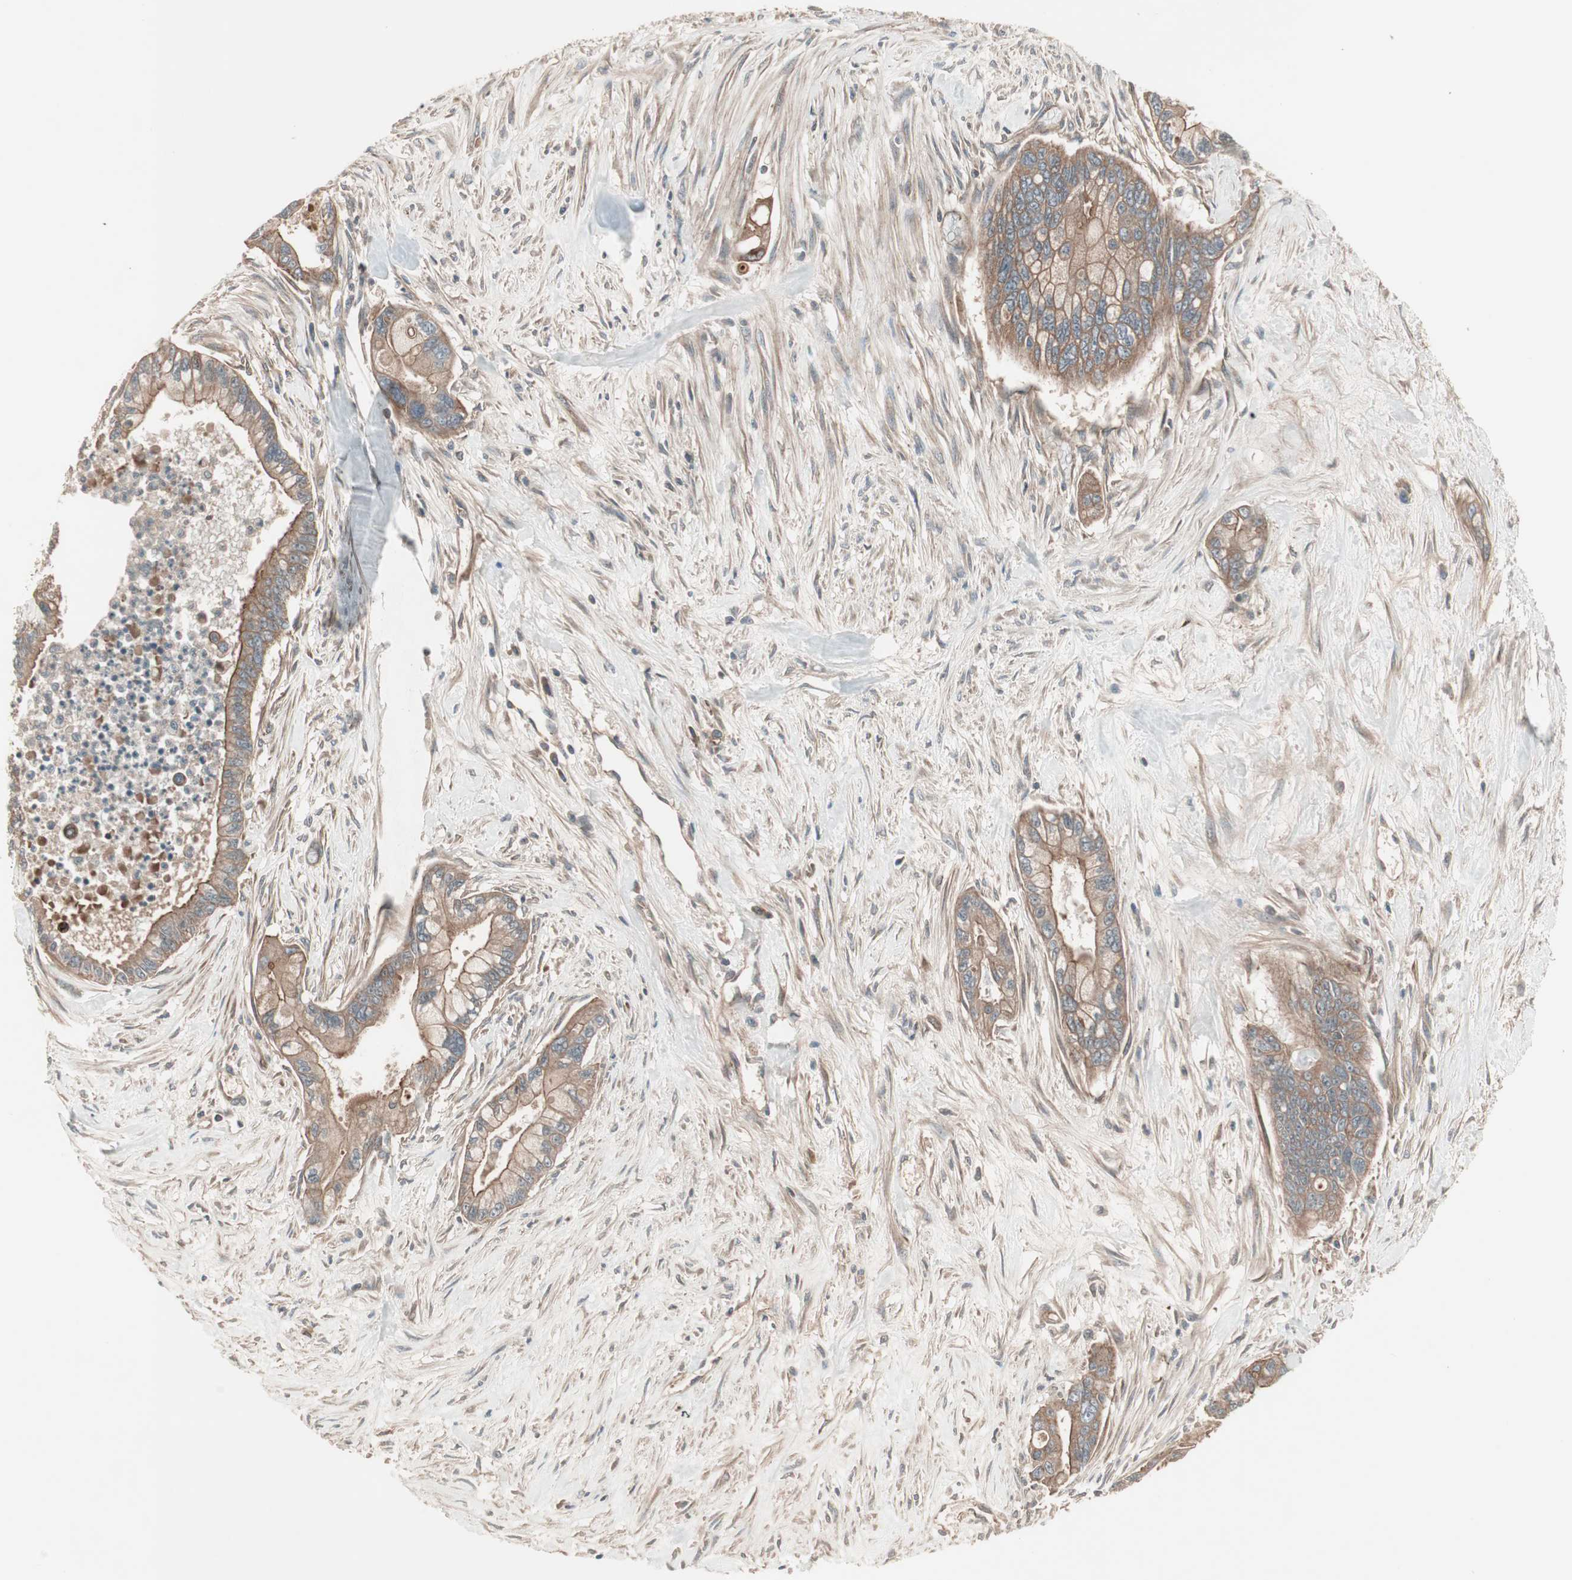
{"staining": {"intensity": "moderate", "quantity": ">75%", "location": "cytoplasmic/membranous"}, "tissue": "pancreatic cancer", "cell_type": "Tumor cells", "image_type": "cancer", "snomed": [{"axis": "morphology", "description": "Adenocarcinoma, NOS"}, {"axis": "topography", "description": "Pancreas"}], "caption": "Pancreatic cancer (adenocarcinoma) stained with immunohistochemistry exhibits moderate cytoplasmic/membranous positivity in about >75% of tumor cells.", "gene": "TFPI", "patient": {"sex": "male", "age": 70}}